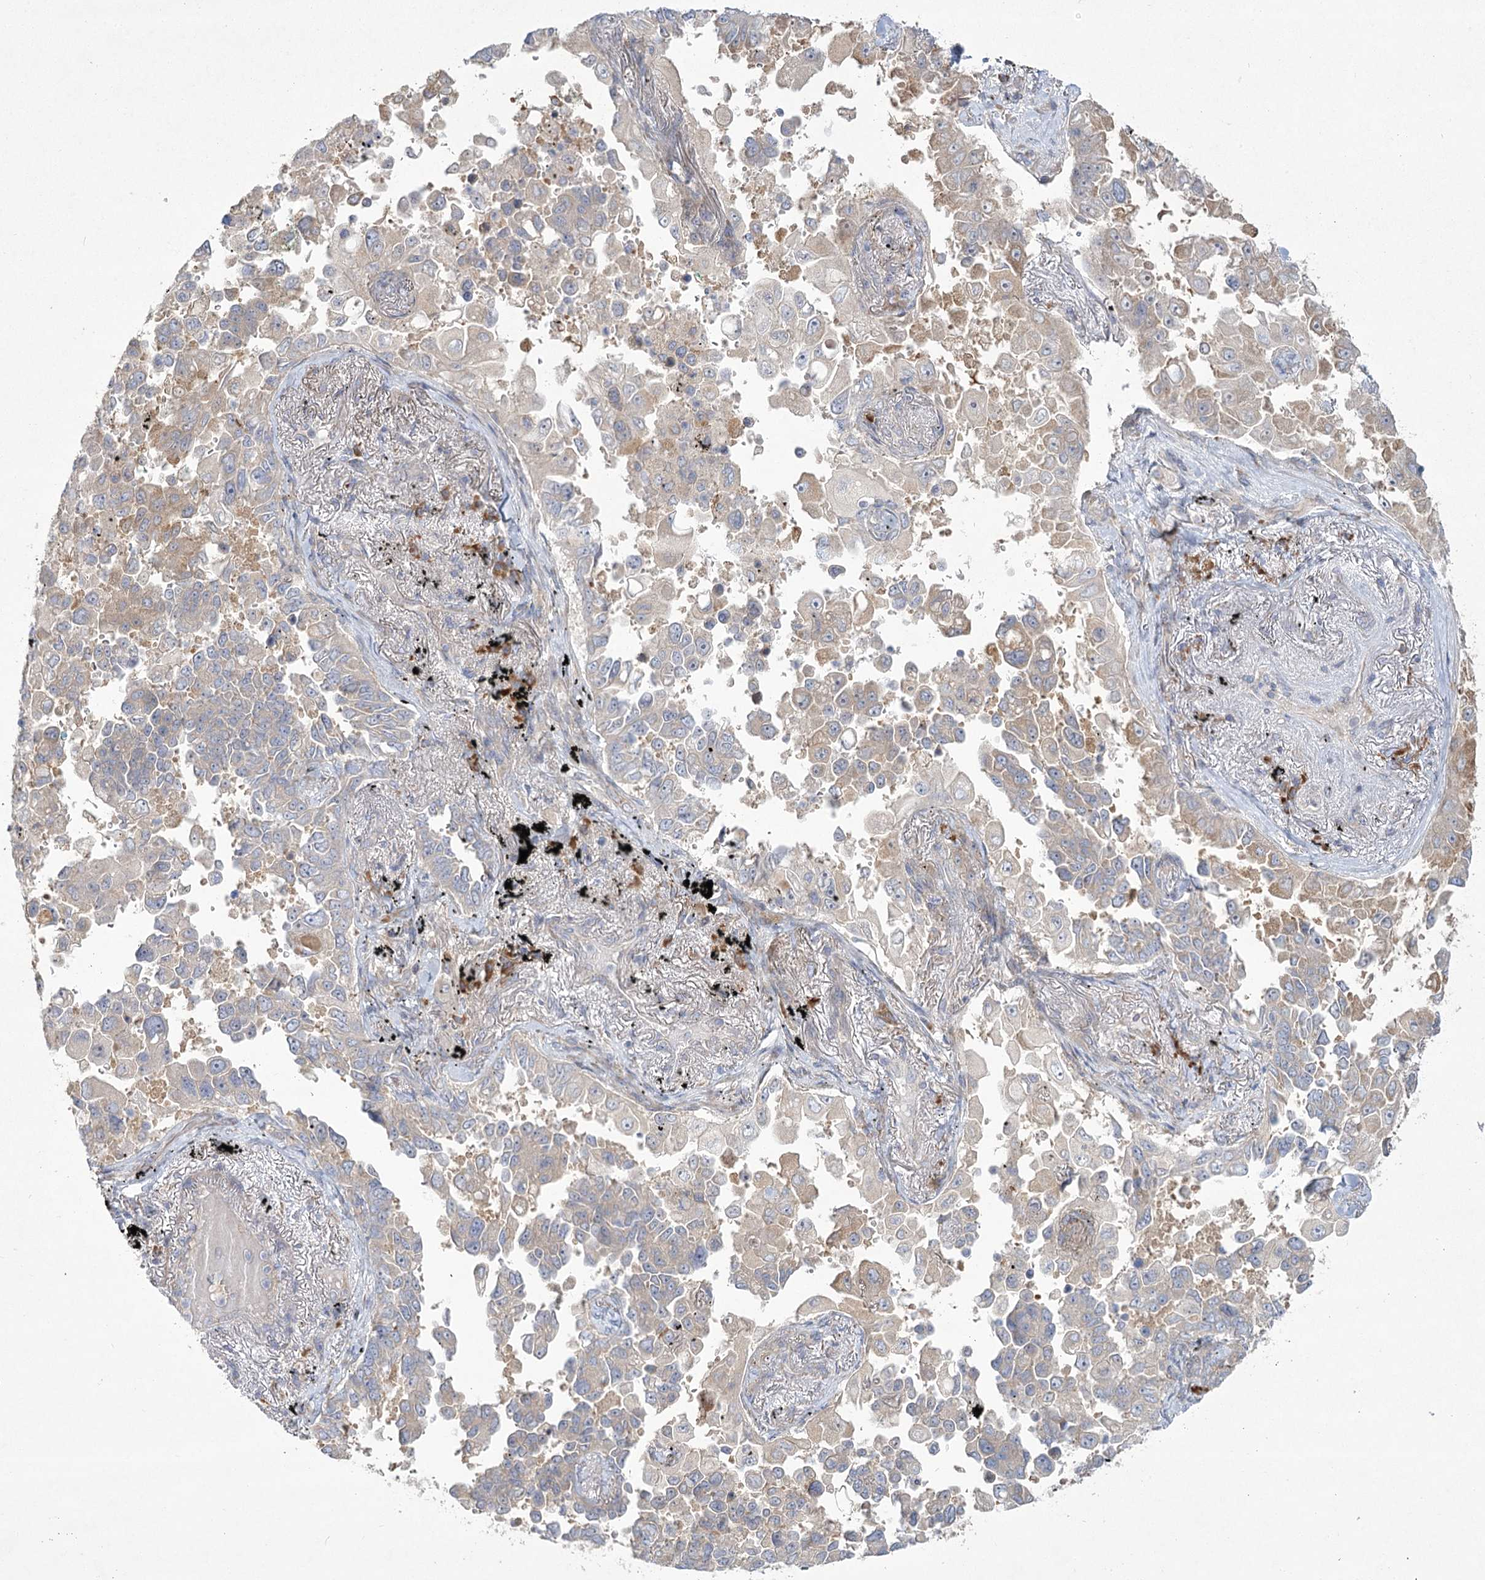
{"staining": {"intensity": "negative", "quantity": "none", "location": "none"}, "tissue": "lung cancer", "cell_type": "Tumor cells", "image_type": "cancer", "snomed": [{"axis": "morphology", "description": "Adenocarcinoma, NOS"}, {"axis": "topography", "description": "Lung"}], "caption": "High power microscopy image of an immunohistochemistry (IHC) histopathology image of lung cancer (adenocarcinoma), revealing no significant expression in tumor cells. (DAB (3,3'-diaminobenzidine) immunohistochemistry, high magnification).", "gene": "CAMTA1", "patient": {"sex": "female", "age": 67}}